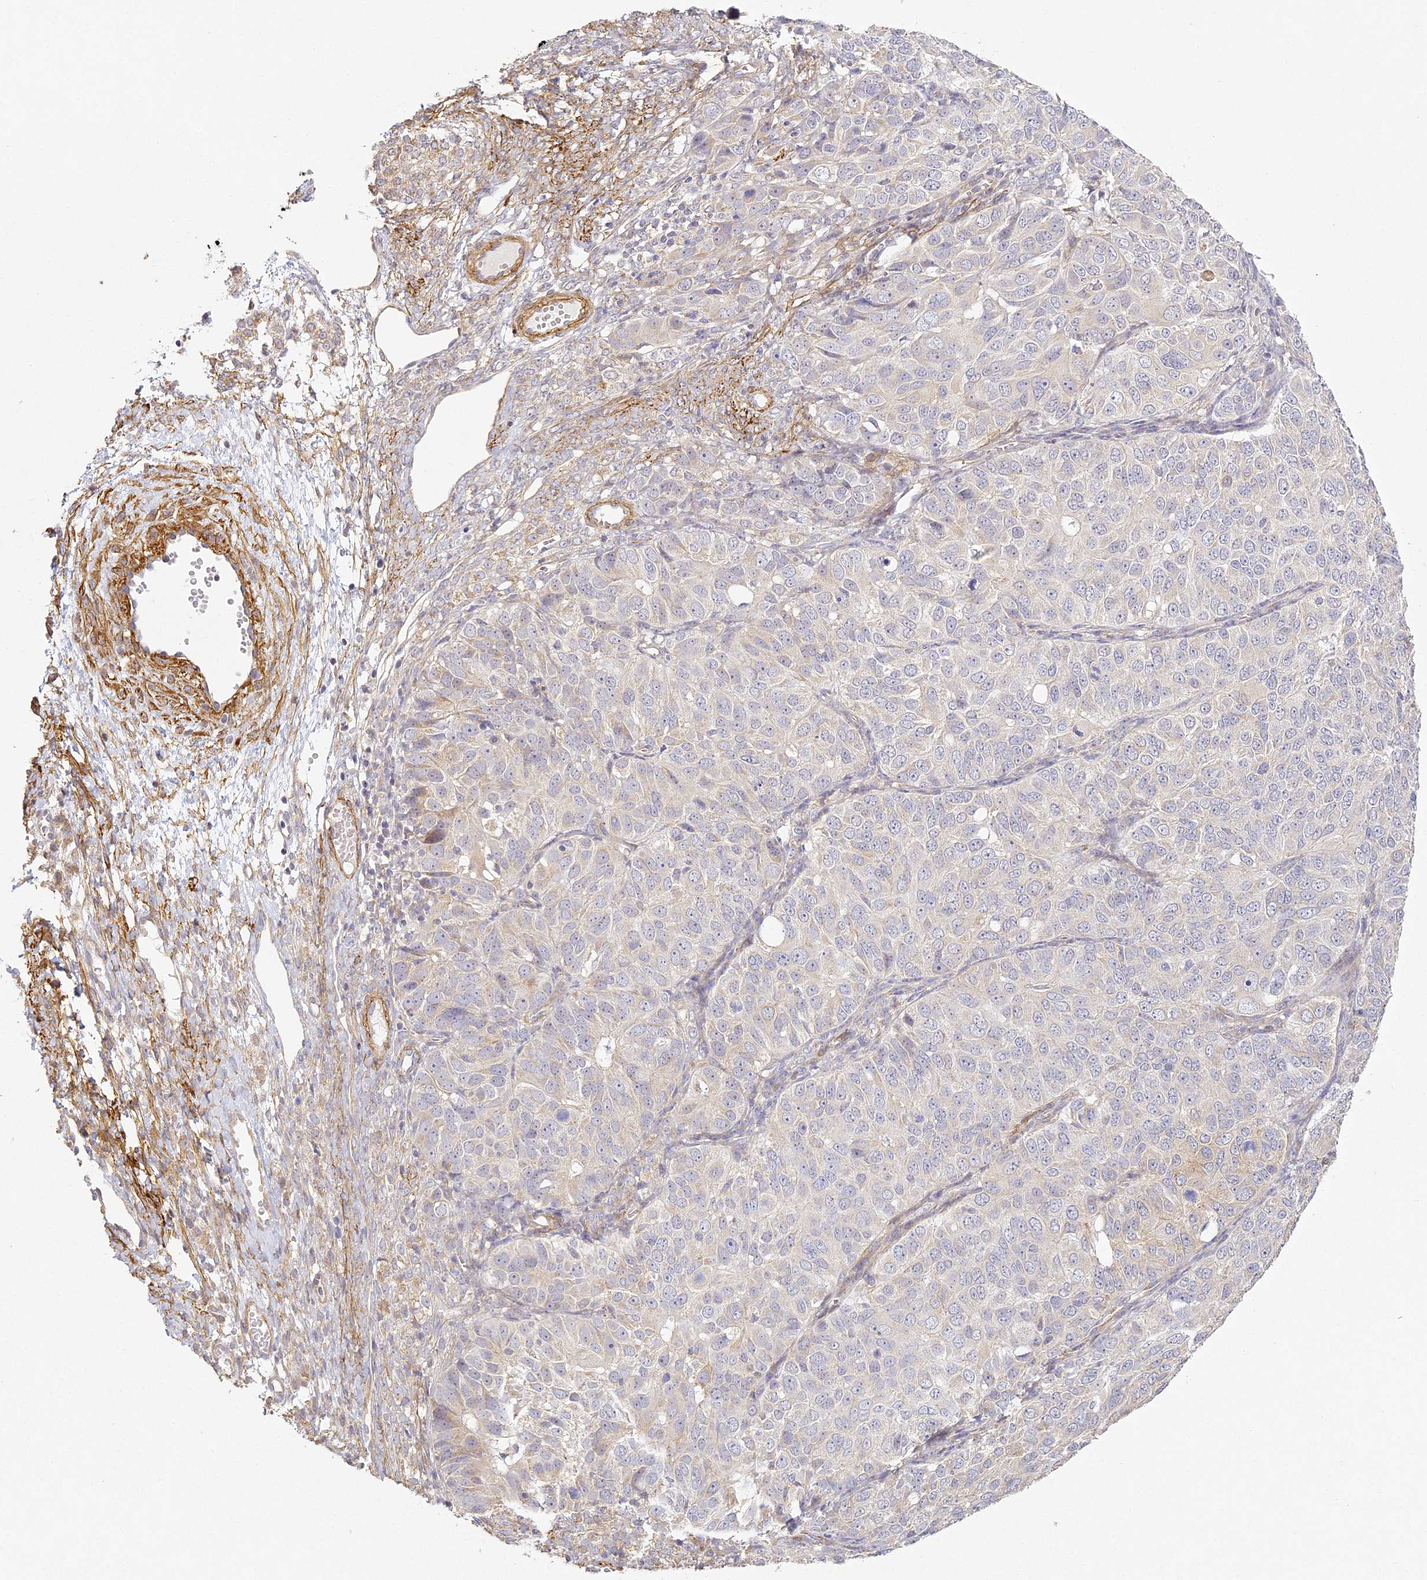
{"staining": {"intensity": "negative", "quantity": "none", "location": "none"}, "tissue": "ovarian cancer", "cell_type": "Tumor cells", "image_type": "cancer", "snomed": [{"axis": "morphology", "description": "Carcinoma, endometroid"}, {"axis": "topography", "description": "Ovary"}], "caption": "Endometroid carcinoma (ovarian) stained for a protein using immunohistochemistry (IHC) shows no positivity tumor cells.", "gene": "MED28", "patient": {"sex": "female", "age": 51}}